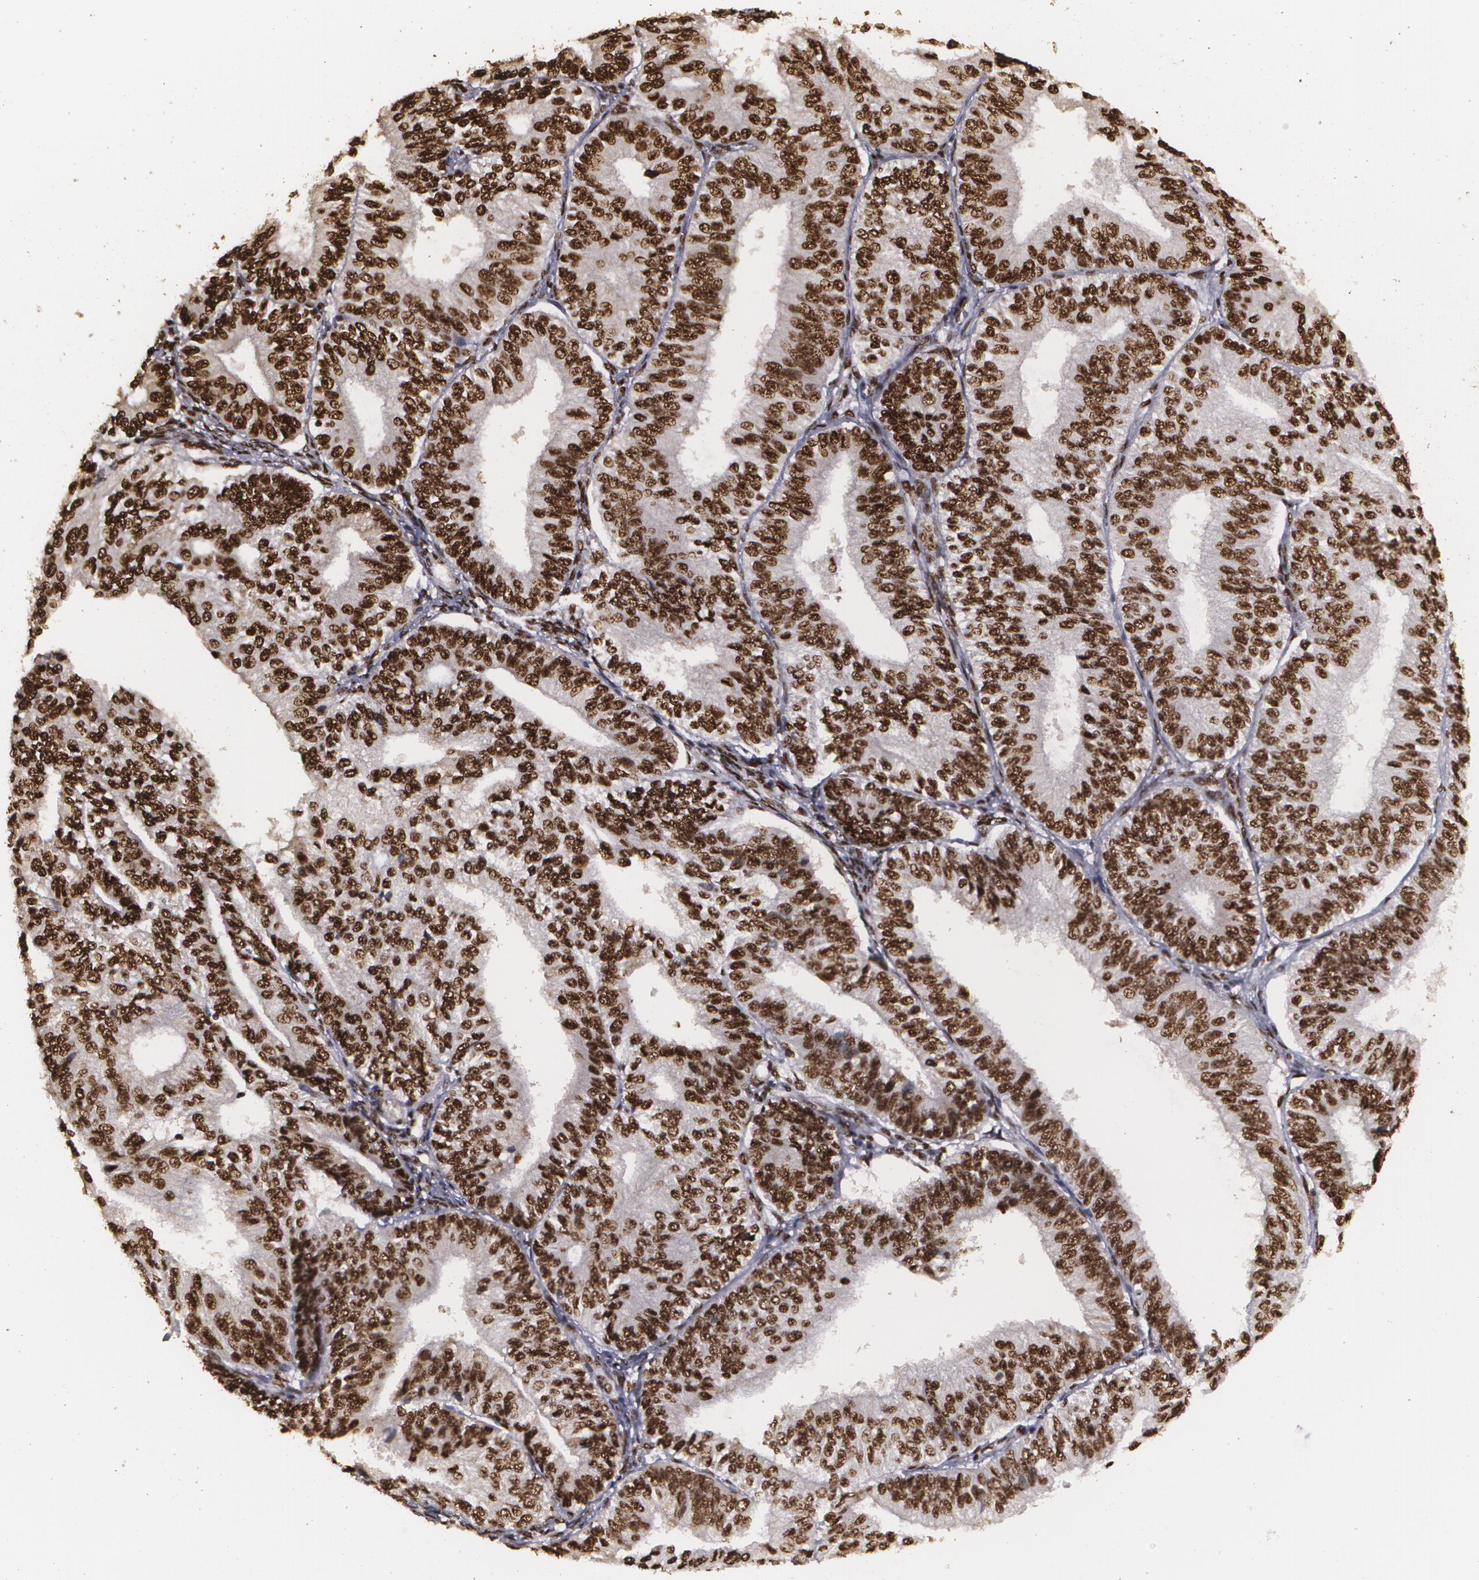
{"staining": {"intensity": "strong", "quantity": ">75%", "location": "nuclear"}, "tissue": "endometrial cancer", "cell_type": "Tumor cells", "image_type": "cancer", "snomed": [{"axis": "morphology", "description": "Adenocarcinoma, NOS"}, {"axis": "topography", "description": "Endometrium"}], "caption": "Immunohistochemical staining of endometrial adenocarcinoma exhibits high levels of strong nuclear positivity in approximately >75% of tumor cells.", "gene": "RCOR1", "patient": {"sex": "female", "age": 55}}